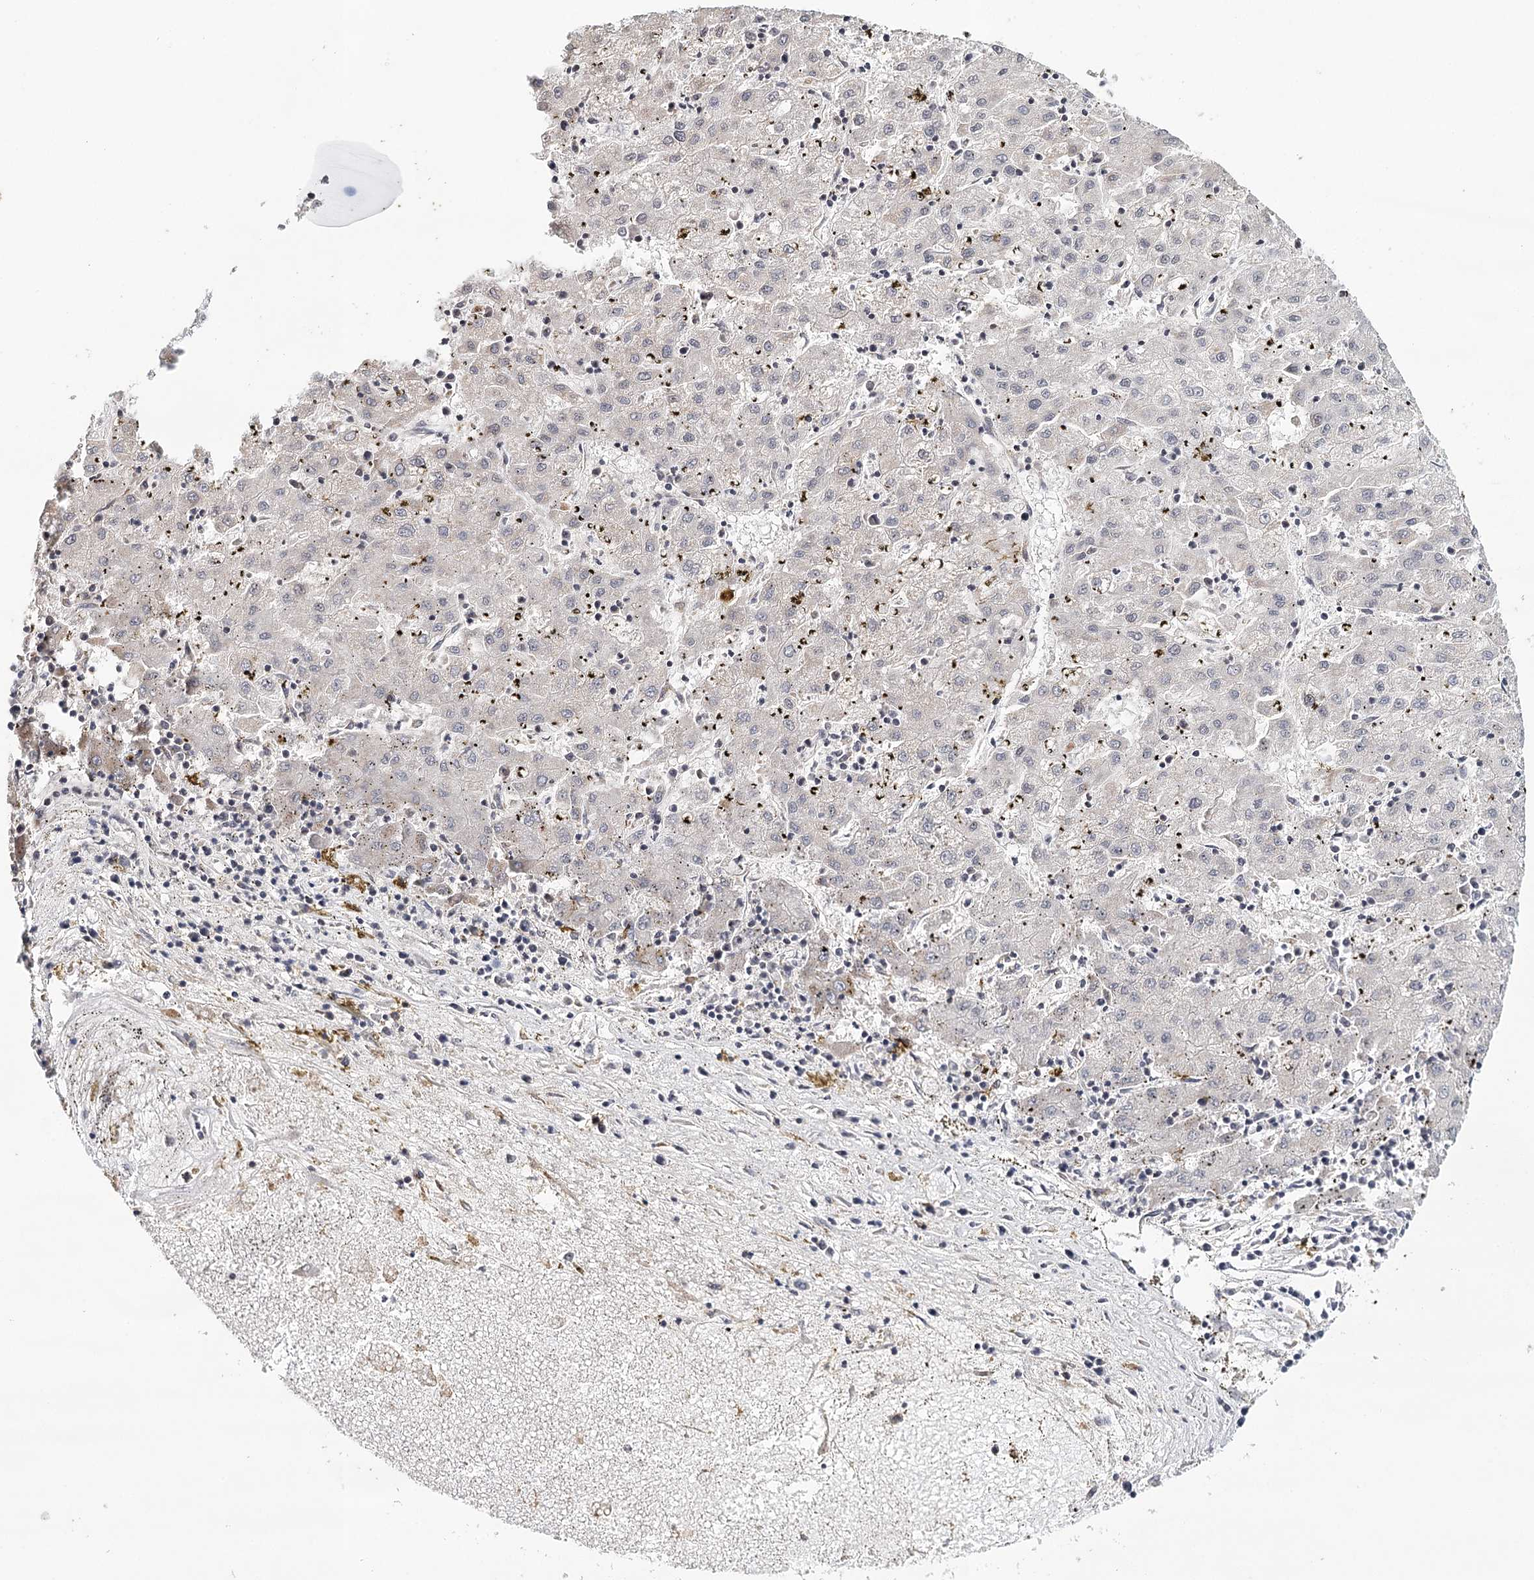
{"staining": {"intensity": "negative", "quantity": "none", "location": "none"}, "tissue": "liver cancer", "cell_type": "Tumor cells", "image_type": "cancer", "snomed": [{"axis": "morphology", "description": "Carcinoma, Hepatocellular, NOS"}, {"axis": "topography", "description": "Liver"}], "caption": "A photomicrograph of human liver hepatocellular carcinoma is negative for staining in tumor cells. Brightfield microscopy of immunohistochemistry stained with DAB (brown) and hematoxylin (blue), captured at high magnification.", "gene": "ICOS", "patient": {"sex": "male", "age": 72}}